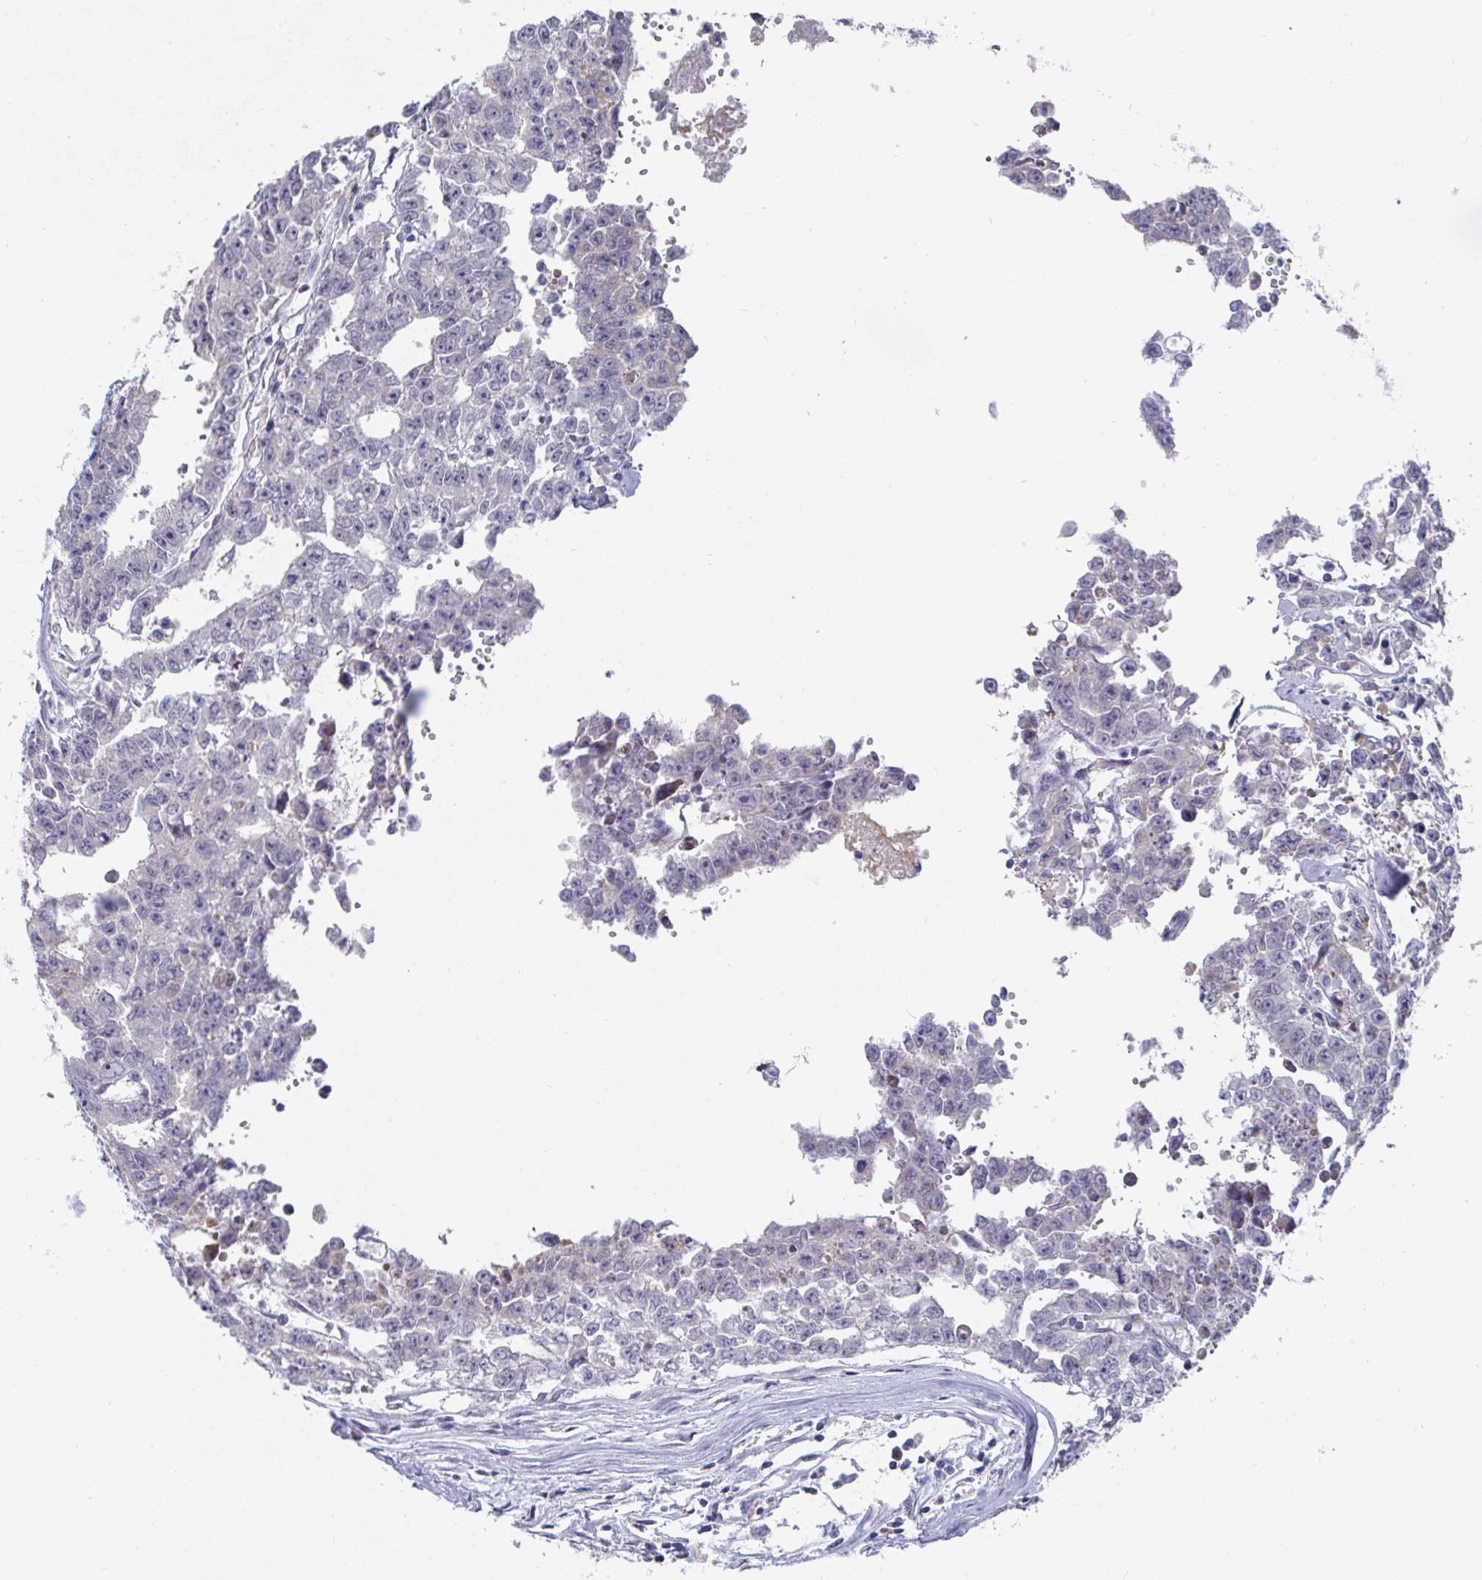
{"staining": {"intensity": "negative", "quantity": "none", "location": "none"}, "tissue": "testis cancer", "cell_type": "Tumor cells", "image_type": "cancer", "snomed": [{"axis": "morphology", "description": "Carcinoma, Embryonal, NOS"}, {"axis": "morphology", "description": "Teratoma, malignant, NOS"}, {"axis": "topography", "description": "Testis"}], "caption": "DAB immunohistochemical staining of testis malignant teratoma shows no significant expression in tumor cells. Brightfield microscopy of immunohistochemistry (IHC) stained with DAB (brown) and hematoxylin (blue), captured at high magnification.", "gene": "TAS2R39", "patient": {"sex": "male", "age": 24}}